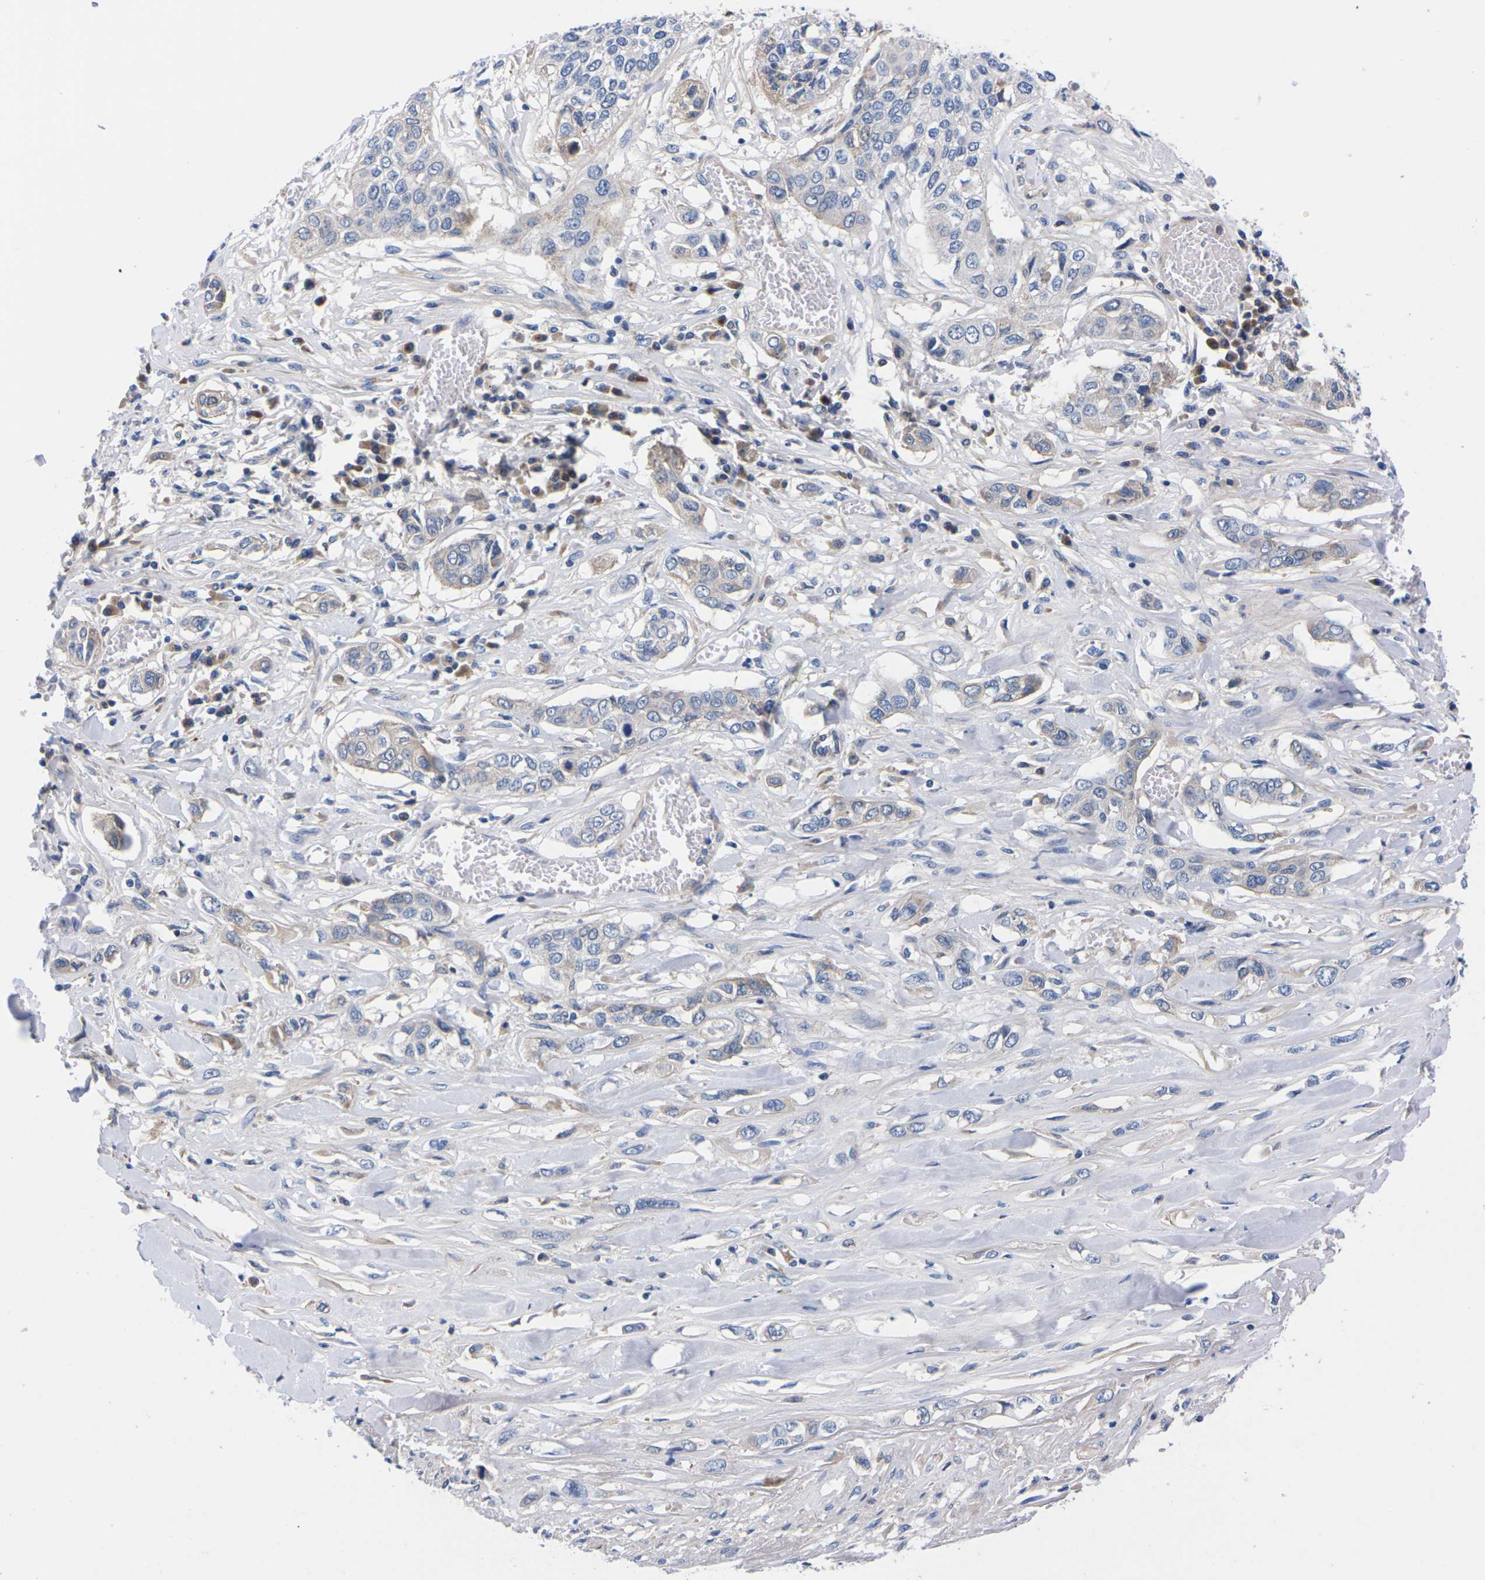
{"staining": {"intensity": "negative", "quantity": "none", "location": "none"}, "tissue": "lung cancer", "cell_type": "Tumor cells", "image_type": "cancer", "snomed": [{"axis": "morphology", "description": "Squamous cell carcinoma, NOS"}, {"axis": "topography", "description": "Lung"}], "caption": "Lung cancer stained for a protein using immunohistochemistry (IHC) exhibits no expression tumor cells.", "gene": "FAM210A", "patient": {"sex": "male", "age": 71}}